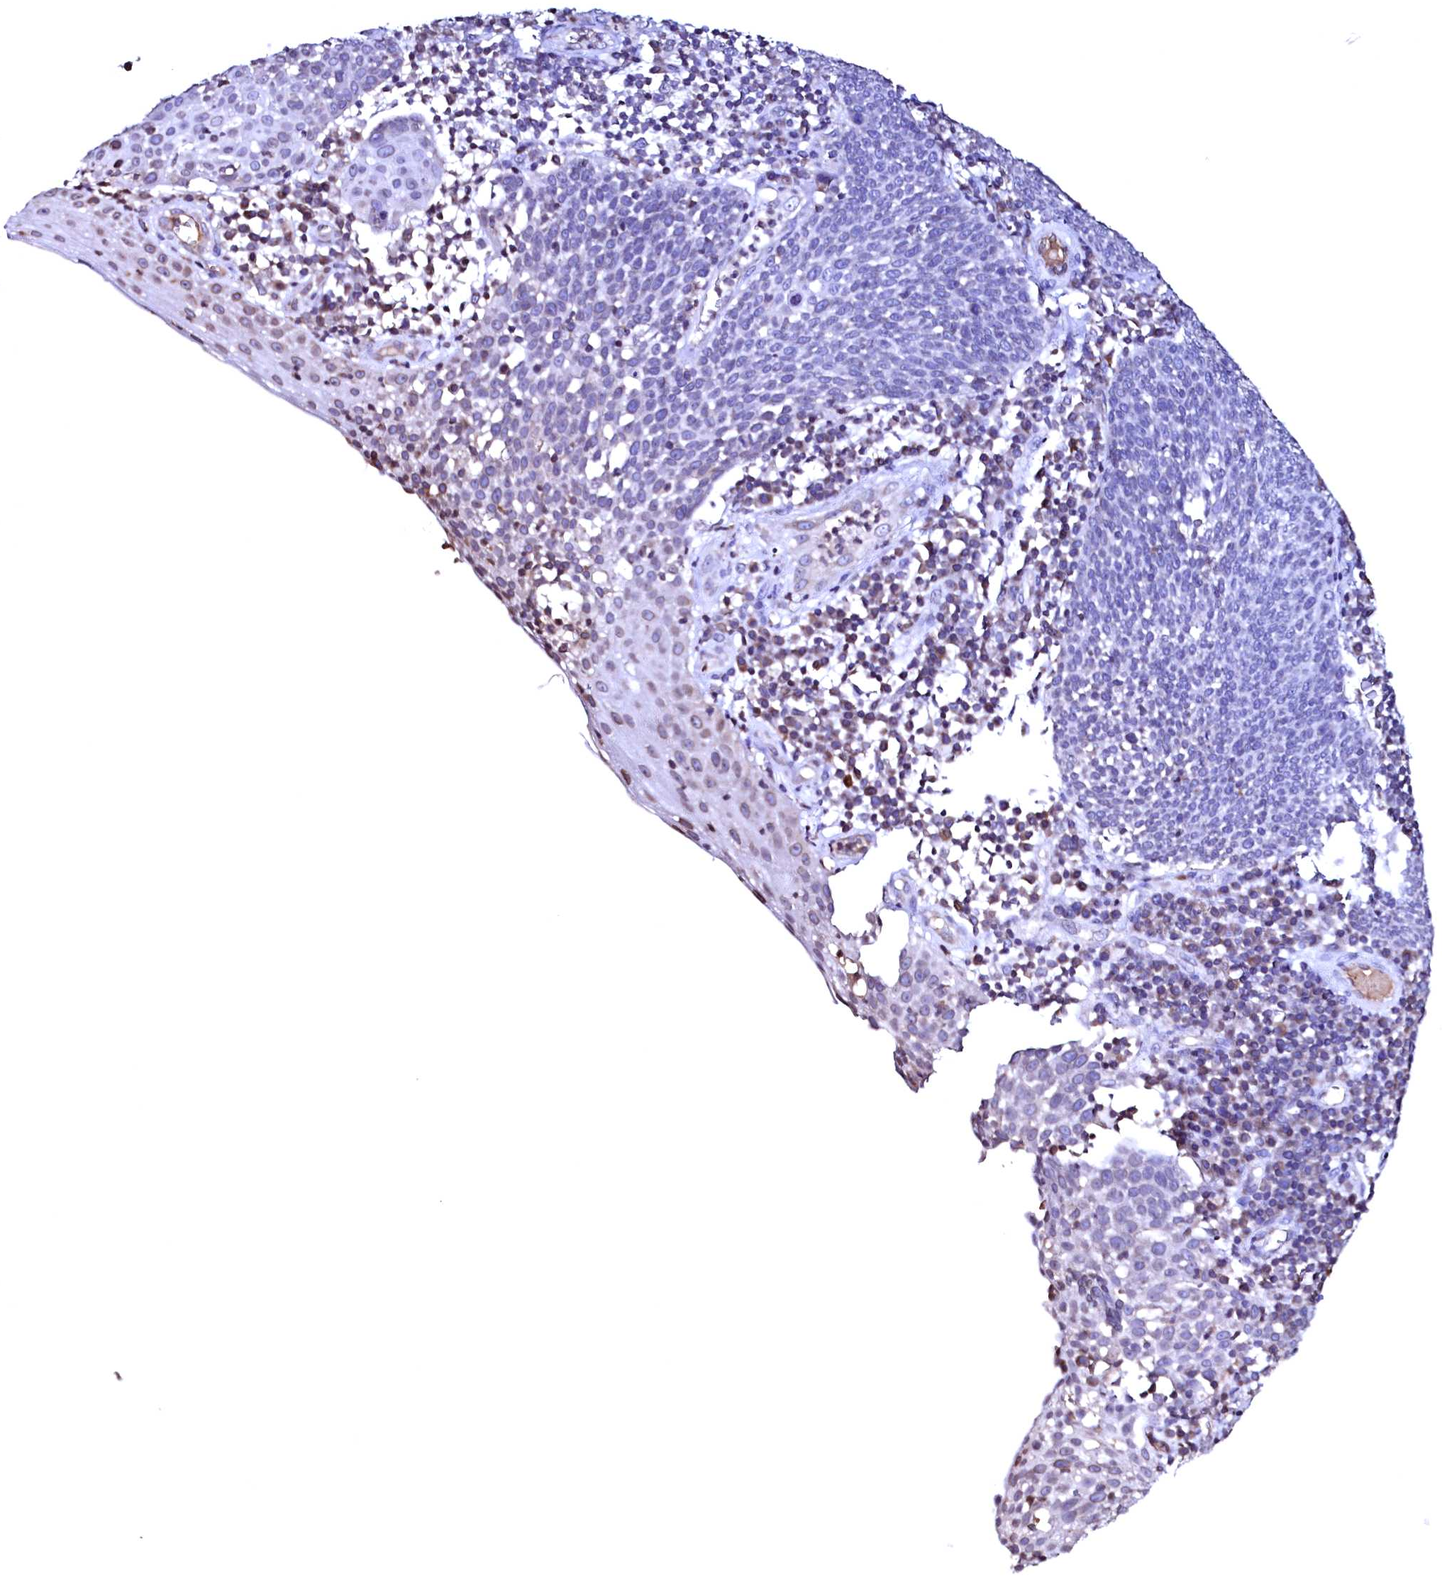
{"staining": {"intensity": "negative", "quantity": "none", "location": "none"}, "tissue": "cervical cancer", "cell_type": "Tumor cells", "image_type": "cancer", "snomed": [{"axis": "morphology", "description": "Squamous cell carcinoma, NOS"}, {"axis": "topography", "description": "Cervix"}], "caption": "Cervical cancer (squamous cell carcinoma) was stained to show a protein in brown. There is no significant expression in tumor cells.", "gene": "HAND1", "patient": {"sex": "female", "age": 34}}